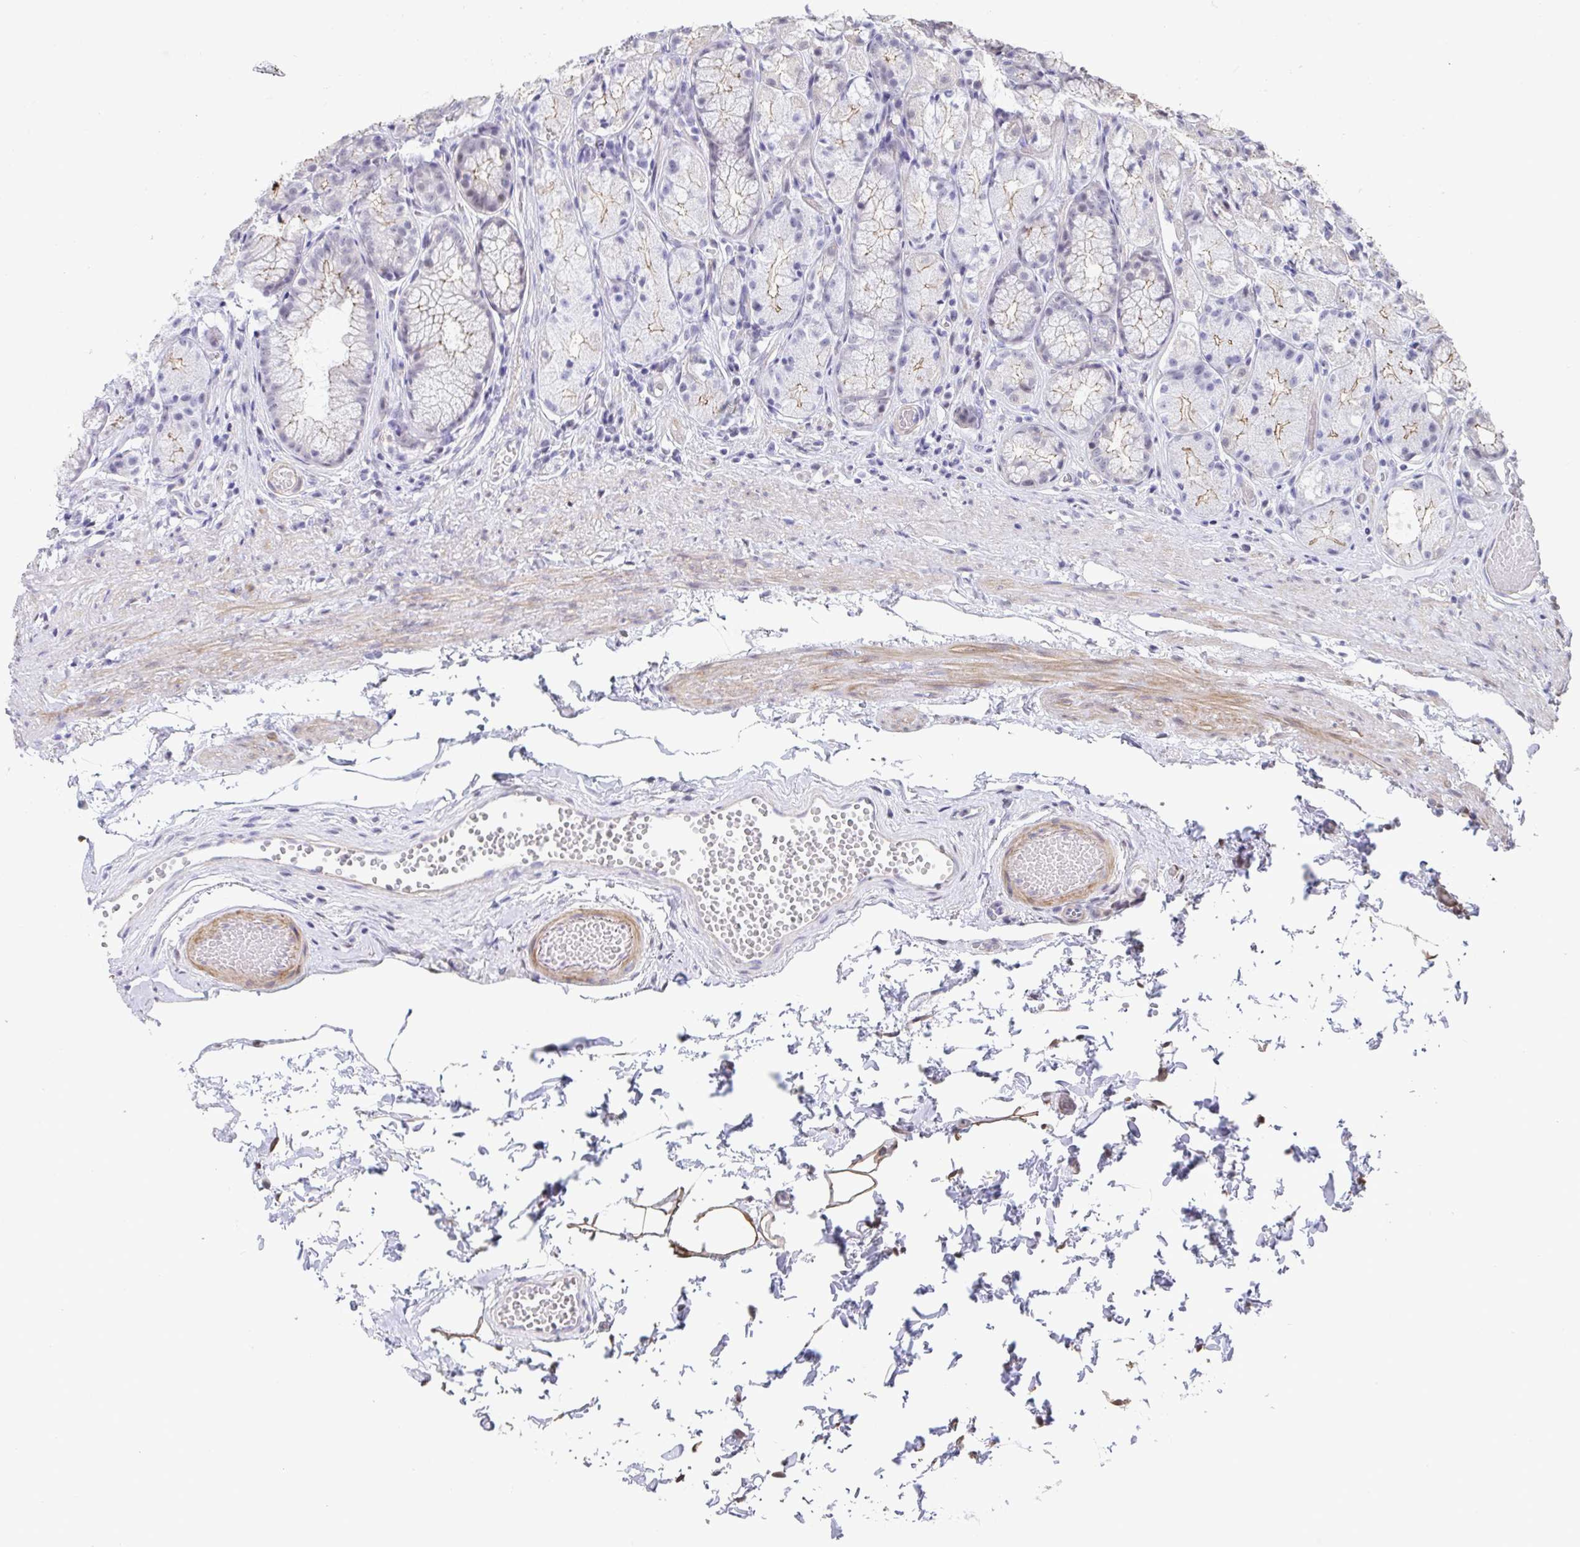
{"staining": {"intensity": "weak", "quantity": "<25%", "location": "cytoplasmic/membranous"}, "tissue": "stomach", "cell_type": "Glandular cells", "image_type": "normal", "snomed": [{"axis": "morphology", "description": "Normal tissue, NOS"}, {"axis": "topography", "description": "Stomach"}], "caption": "A high-resolution micrograph shows IHC staining of normal stomach, which demonstrates no significant expression in glandular cells.", "gene": "WDR72", "patient": {"sex": "male", "age": 70}}